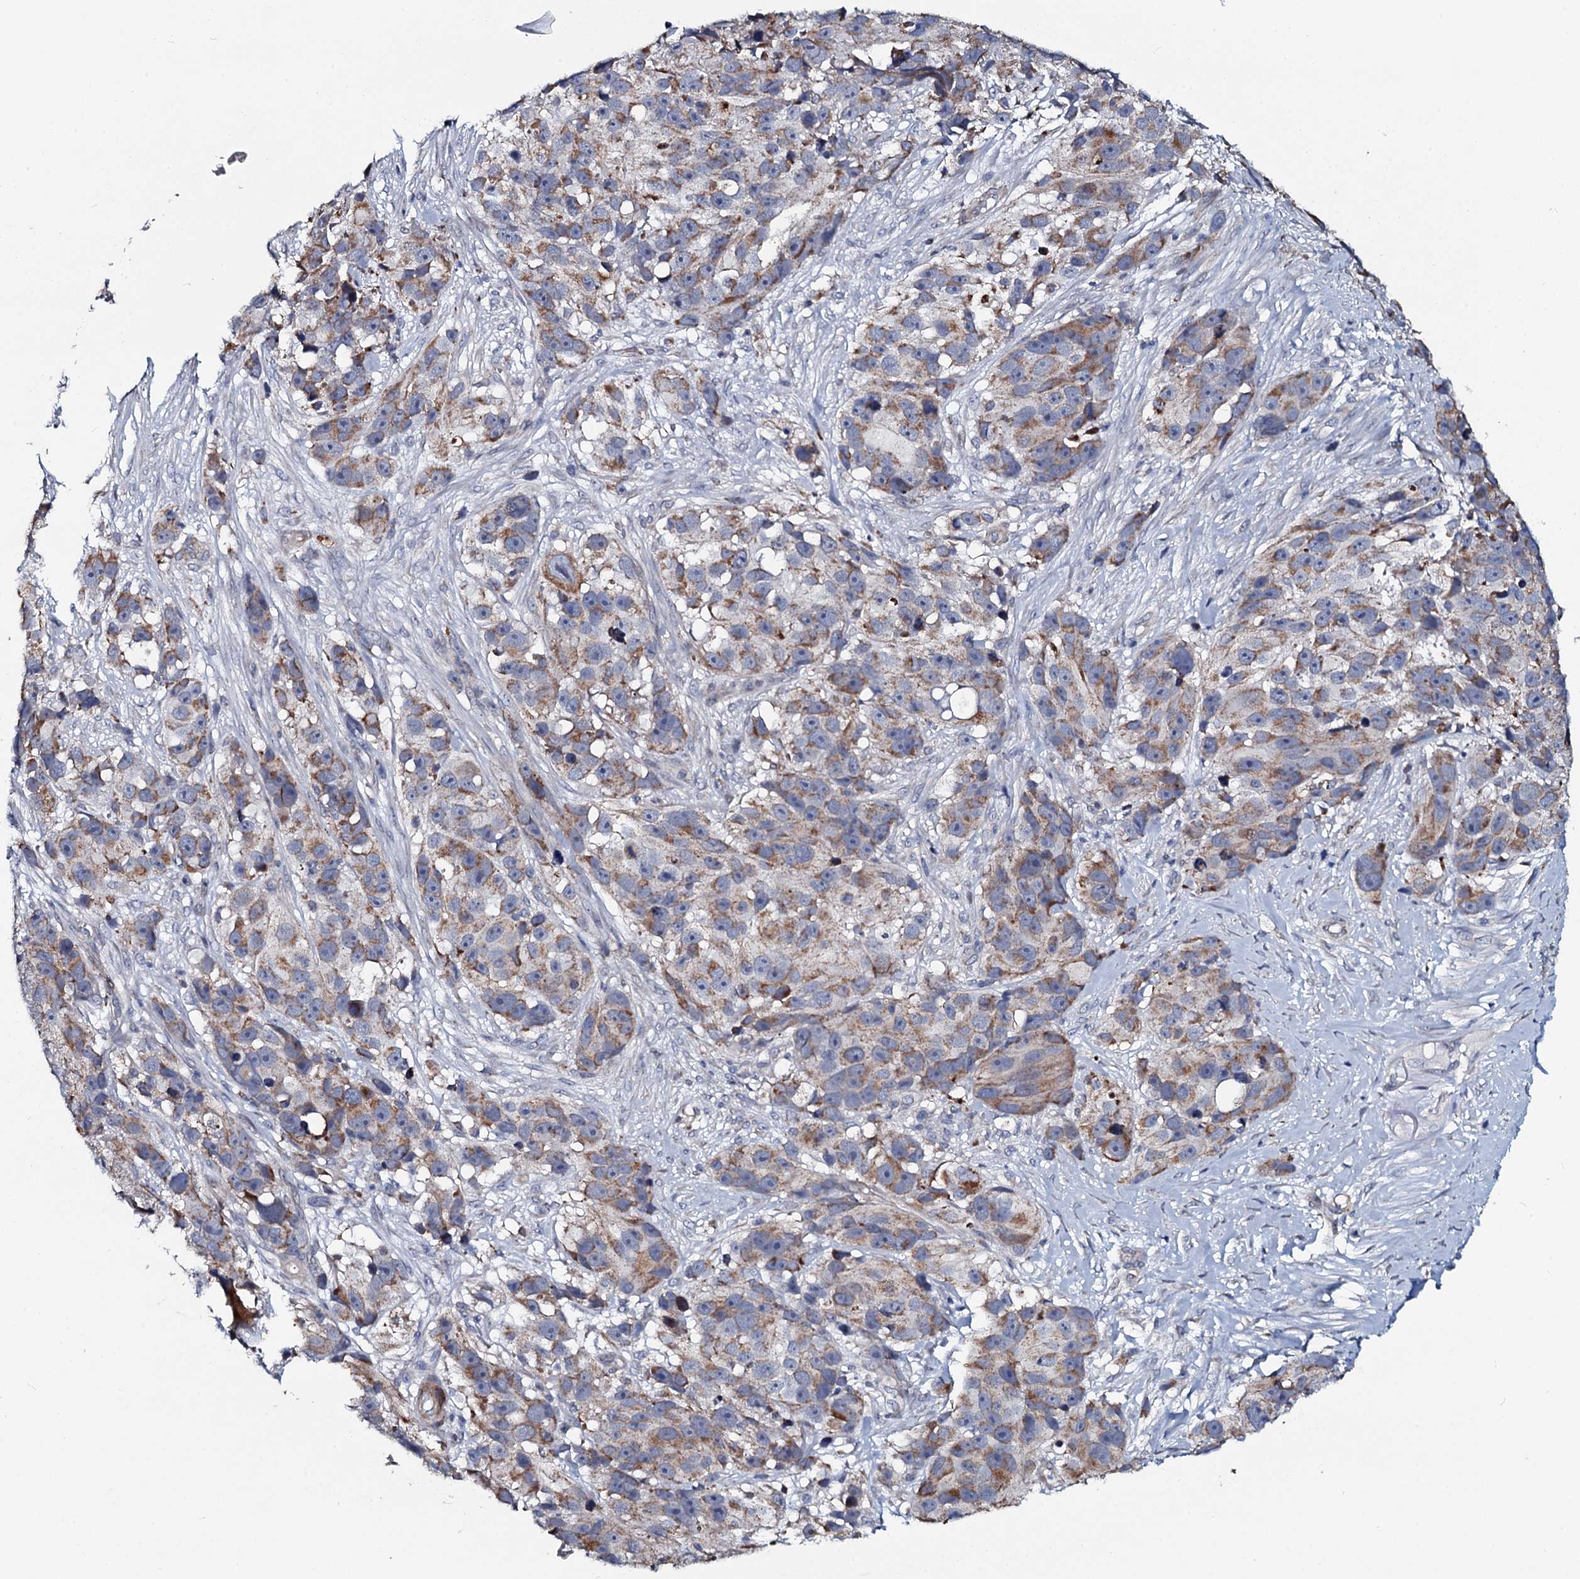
{"staining": {"intensity": "weak", "quantity": "25%-75%", "location": "cytoplasmic/membranous"}, "tissue": "melanoma", "cell_type": "Tumor cells", "image_type": "cancer", "snomed": [{"axis": "morphology", "description": "Malignant melanoma, NOS"}, {"axis": "topography", "description": "Skin"}], "caption": "Malignant melanoma stained for a protein (brown) displays weak cytoplasmic/membranous positive positivity in approximately 25%-75% of tumor cells.", "gene": "KCTD4", "patient": {"sex": "male", "age": 84}}